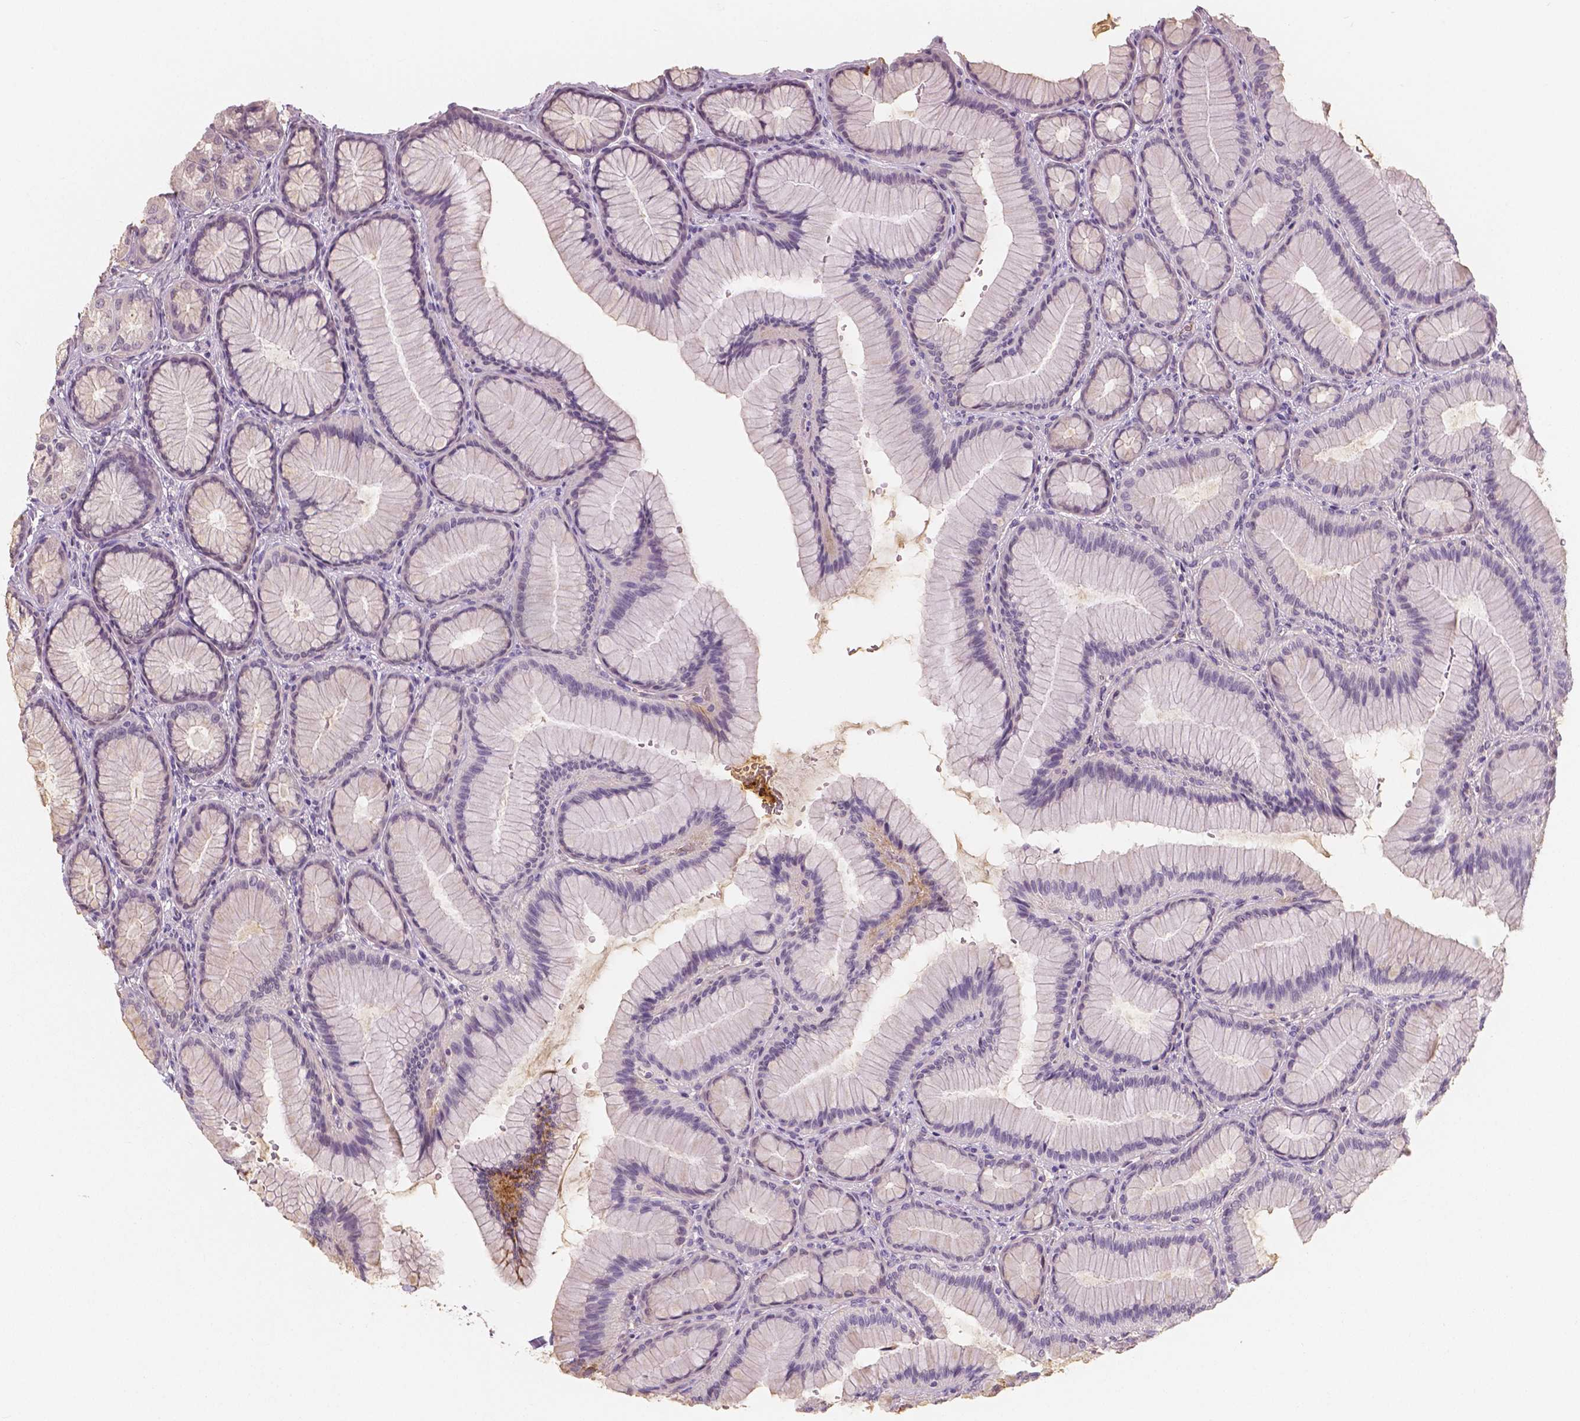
{"staining": {"intensity": "weak", "quantity": "<25%", "location": "cytoplasmic/membranous"}, "tissue": "stomach", "cell_type": "Glandular cells", "image_type": "normal", "snomed": [{"axis": "morphology", "description": "Normal tissue, NOS"}, {"axis": "morphology", "description": "Adenocarcinoma, NOS"}, {"axis": "morphology", "description": "Adenocarcinoma, High grade"}, {"axis": "topography", "description": "Stomach, upper"}, {"axis": "topography", "description": "Stomach"}], "caption": "Immunohistochemistry photomicrograph of benign stomach: human stomach stained with DAB (3,3'-diaminobenzidine) exhibits no significant protein staining in glandular cells. Nuclei are stained in blue.", "gene": "APOA4", "patient": {"sex": "female", "age": 65}}